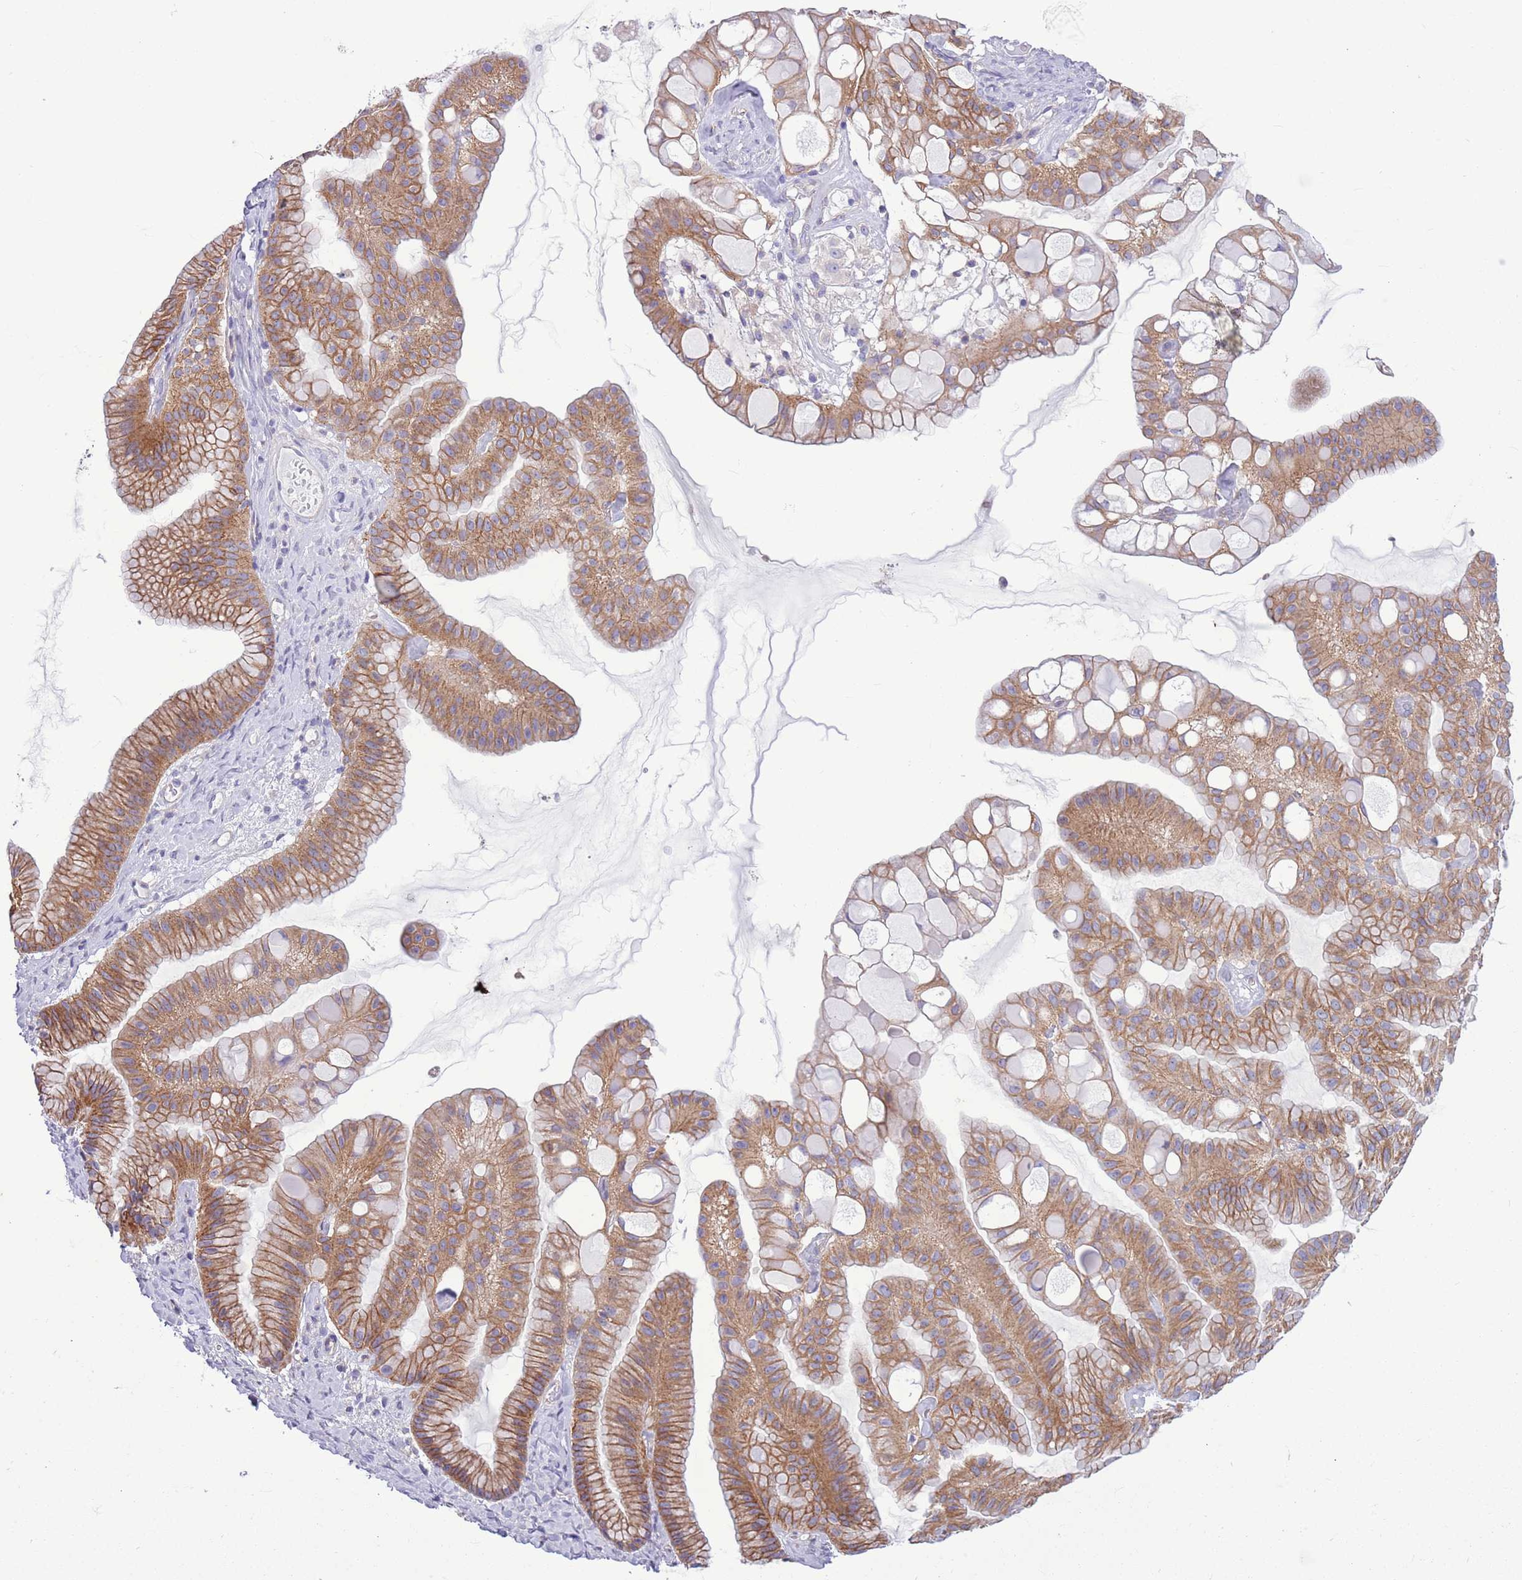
{"staining": {"intensity": "moderate", "quantity": ">75%", "location": "cytoplasmic/membranous"}, "tissue": "ovarian cancer", "cell_type": "Tumor cells", "image_type": "cancer", "snomed": [{"axis": "morphology", "description": "Cystadenocarcinoma, mucinous, NOS"}, {"axis": "topography", "description": "Ovary"}], "caption": "Protein expression by immunohistochemistry (IHC) reveals moderate cytoplasmic/membranous staining in approximately >75% of tumor cells in ovarian cancer. The staining was performed using DAB (3,3'-diaminobenzidine), with brown indicating positive protein expression. Nuclei are stained blue with hematoxylin.", "gene": "PARP8", "patient": {"sex": "female", "age": 61}}